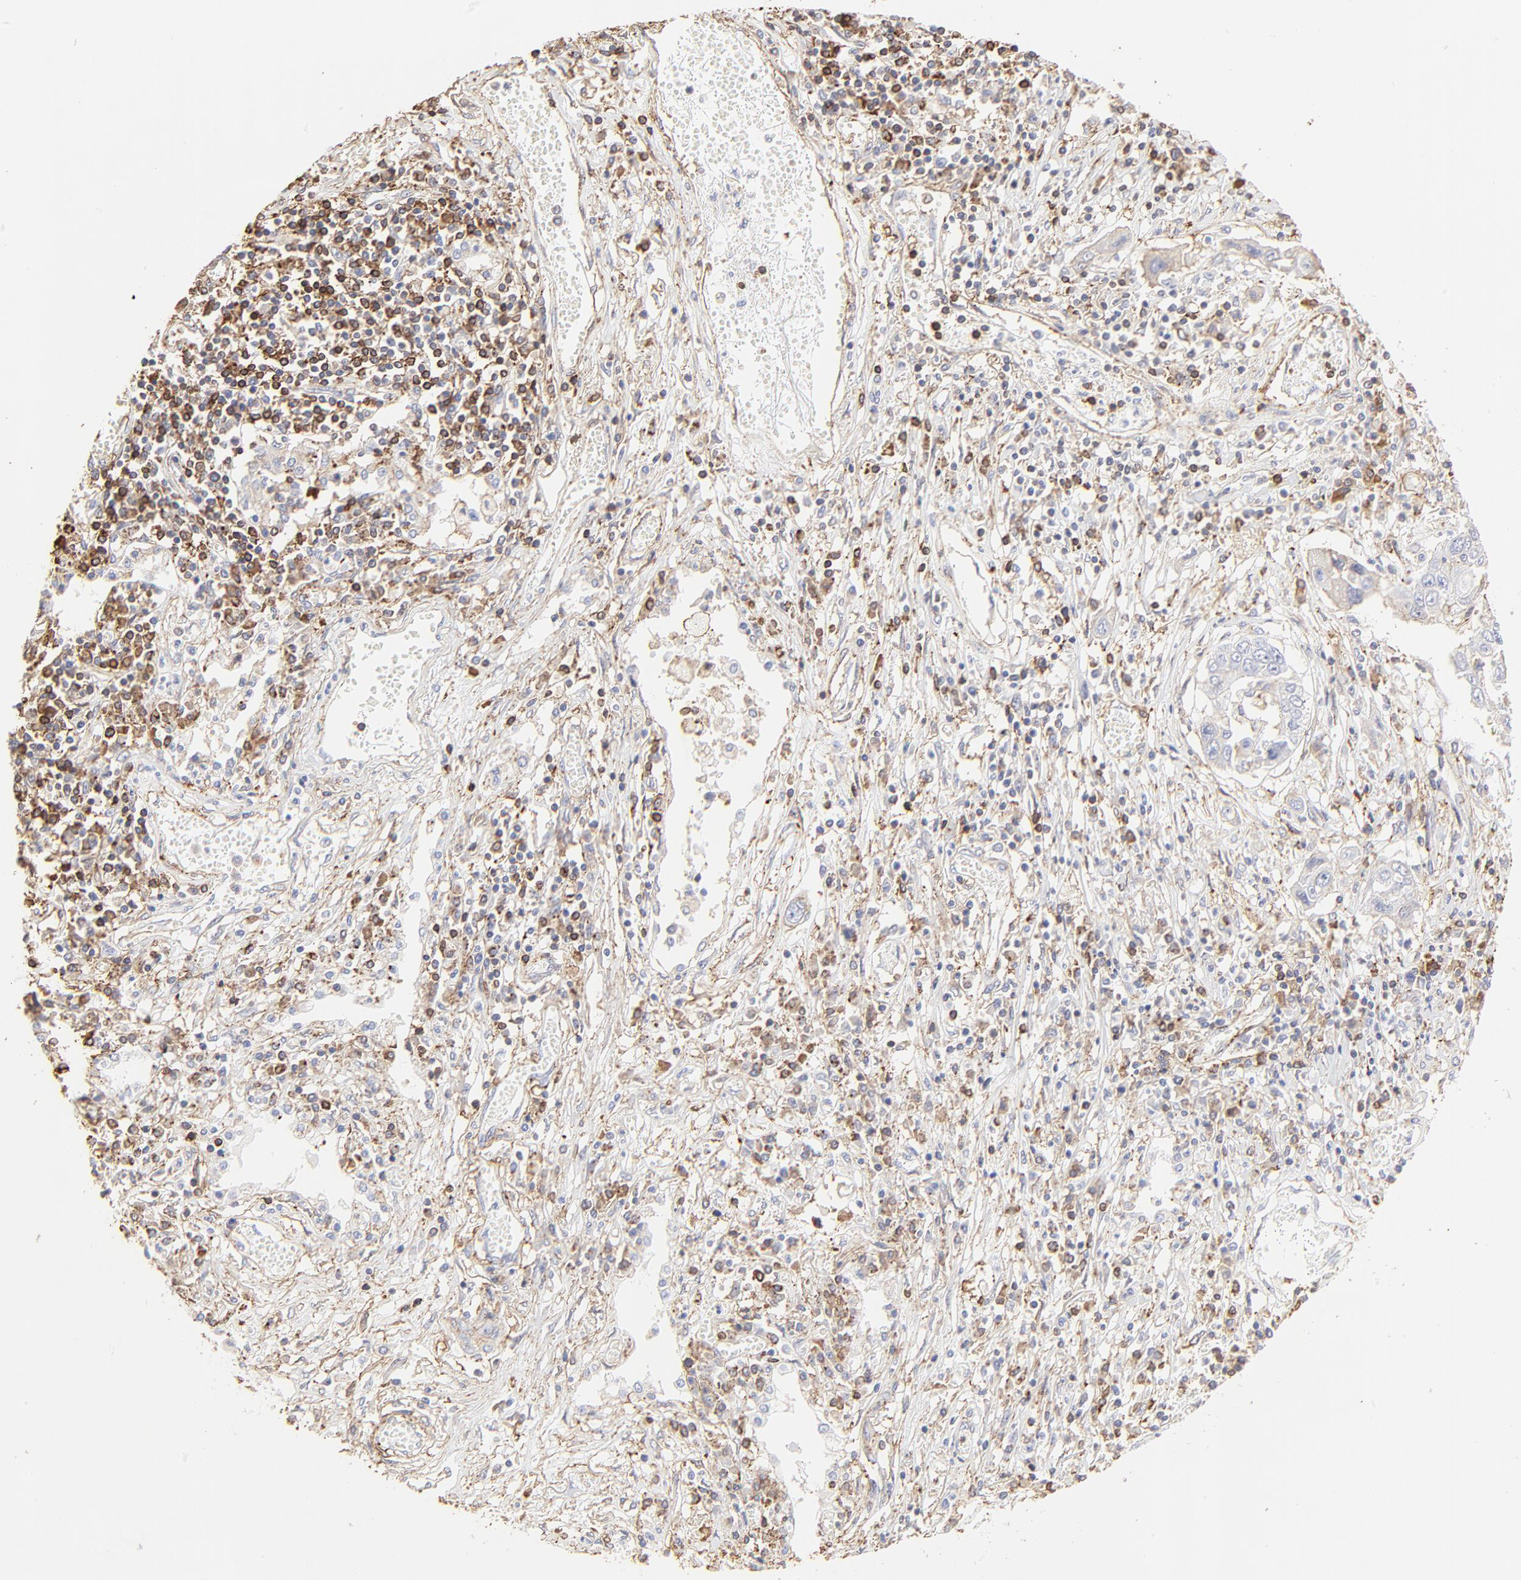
{"staining": {"intensity": "negative", "quantity": "none", "location": "none"}, "tissue": "lung cancer", "cell_type": "Tumor cells", "image_type": "cancer", "snomed": [{"axis": "morphology", "description": "Squamous cell carcinoma, NOS"}, {"axis": "topography", "description": "Lung"}], "caption": "A photomicrograph of human lung squamous cell carcinoma is negative for staining in tumor cells. (DAB immunohistochemistry, high magnification).", "gene": "ANXA6", "patient": {"sex": "male", "age": 71}}